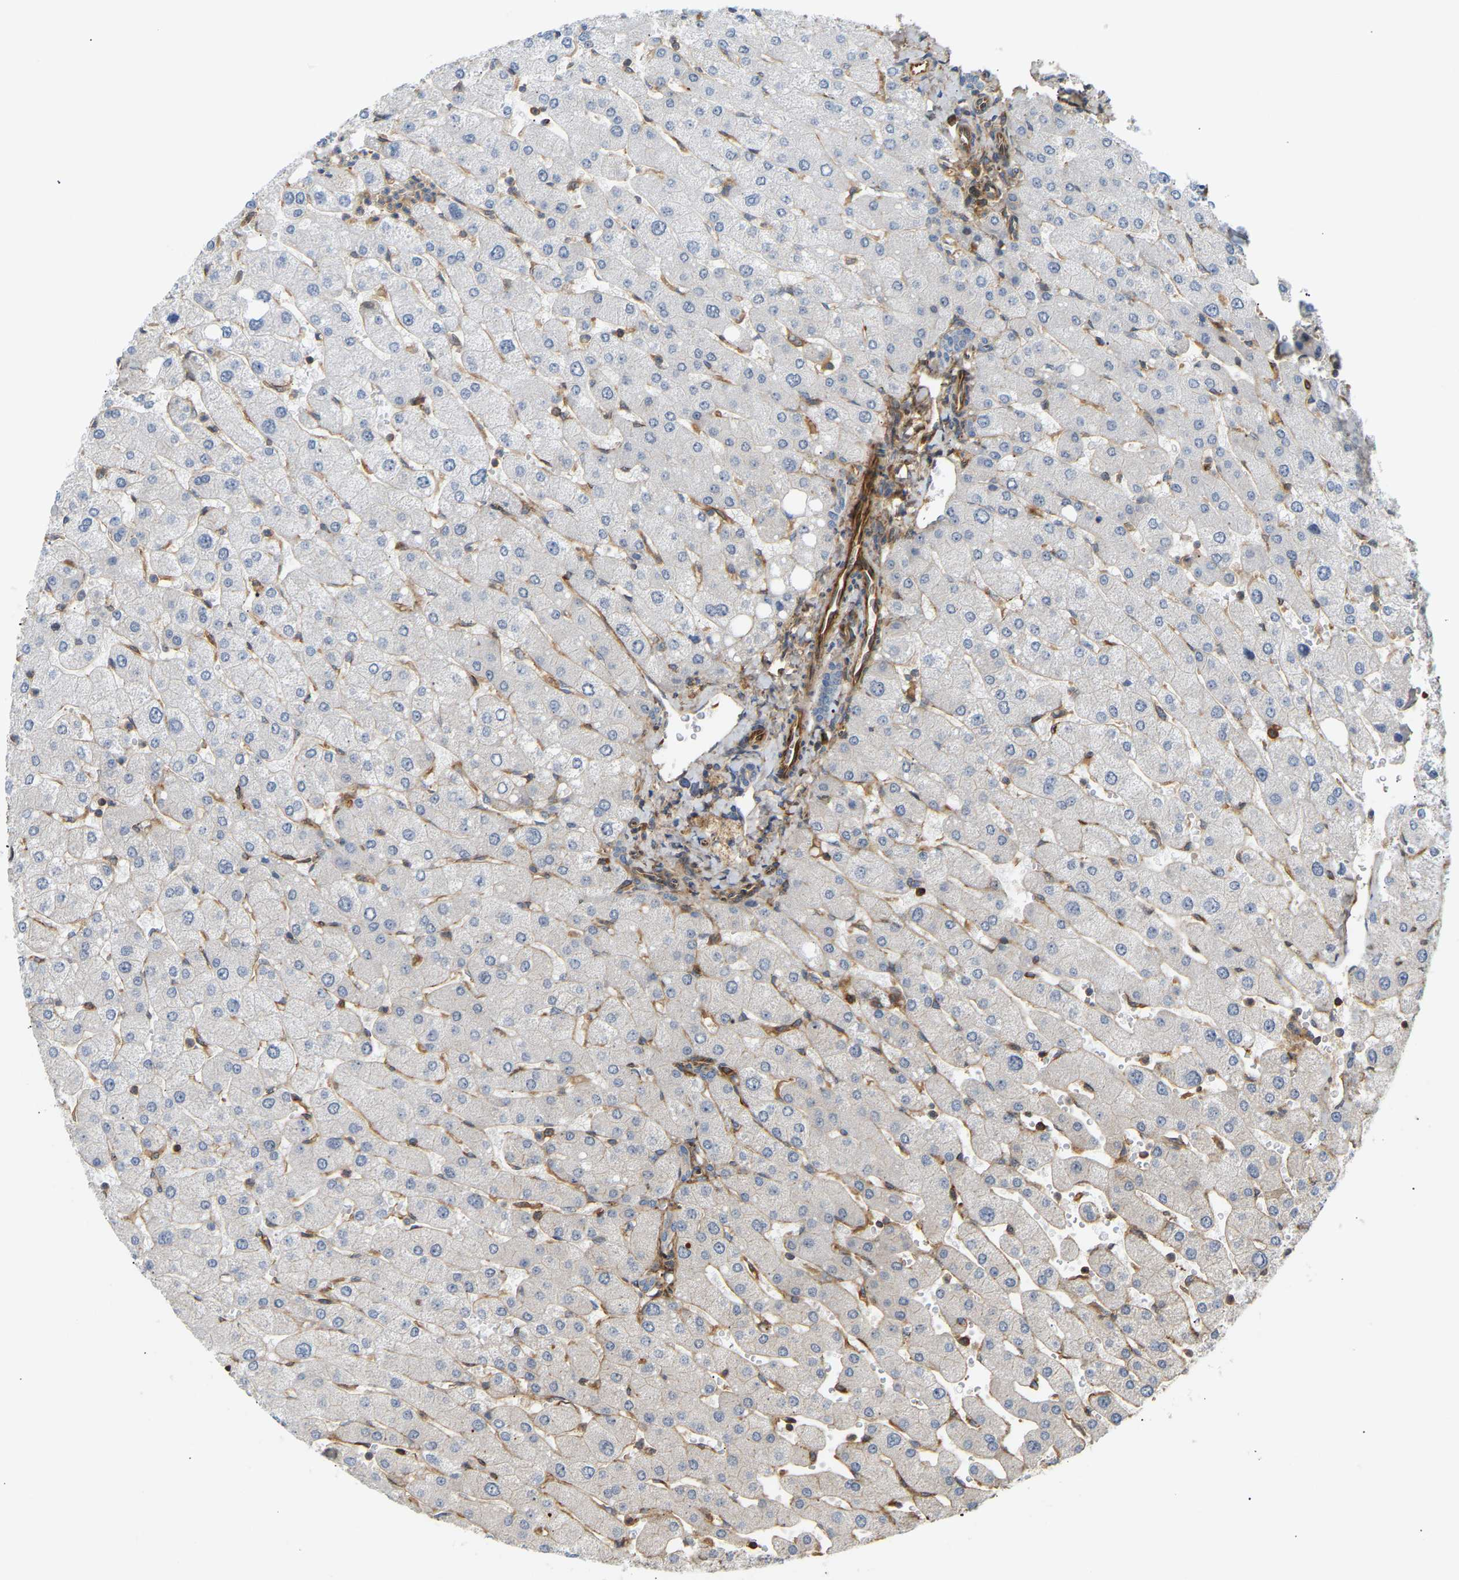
{"staining": {"intensity": "negative", "quantity": "none", "location": "none"}, "tissue": "liver", "cell_type": "Cholangiocytes", "image_type": "normal", "snomed": [{"axis": "morphology", "description": "Normal tissue, NOS"}, {"axis": "topography", "description": "Liver"}], "caption": "Photomicrograph shows no protein expression in cholangiocytes of unremarkable liver.", "gene": "PLCG2", "patient": {"sex": "male", "age": 55}}